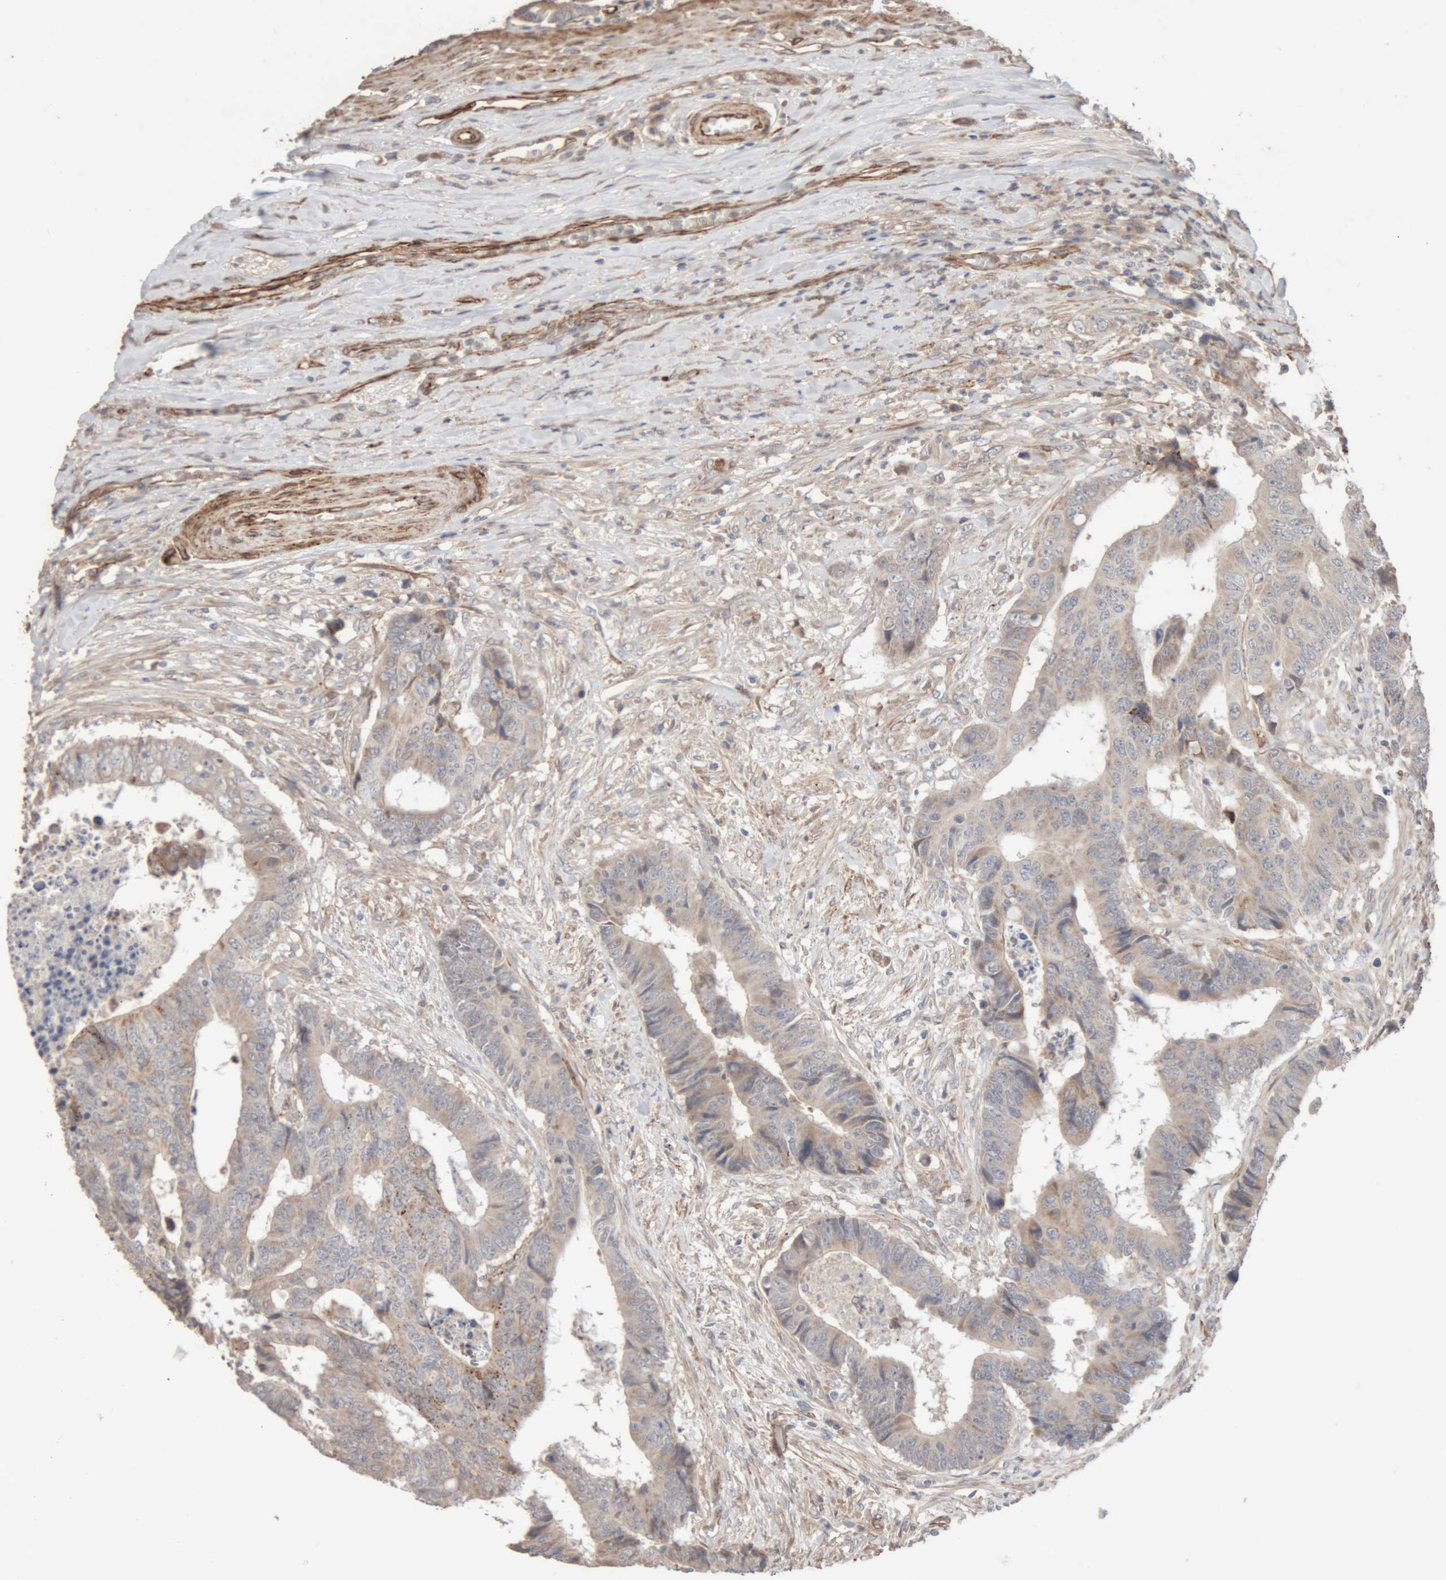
{"staining": {"intensity": "weak", "quantity": "25%-75%", "location": "cytoplasmic/membranous"}, "tissue": "colorectal cancer", "cell_type": "Tumor cells", "image_type": "cancer", "snomed": [{"axis": "morphology", "description": "Adenocarcinoma, NOS"}, {"axis": "topography", "description": "Rectum"}], "caption": "High-magnification brightfield microscopy of adenocarcinoma (colorectal) stained with DAB (3,3'-diaminobenzidine) (brown) and counterstained with hematoxylin (blue). tumor cells exhibit weak cytoplasmic/membranous staining is present in approximately25%-75% of cells.", "gene": "RAB32", "patient": {"sex": "male", "age": 84}}